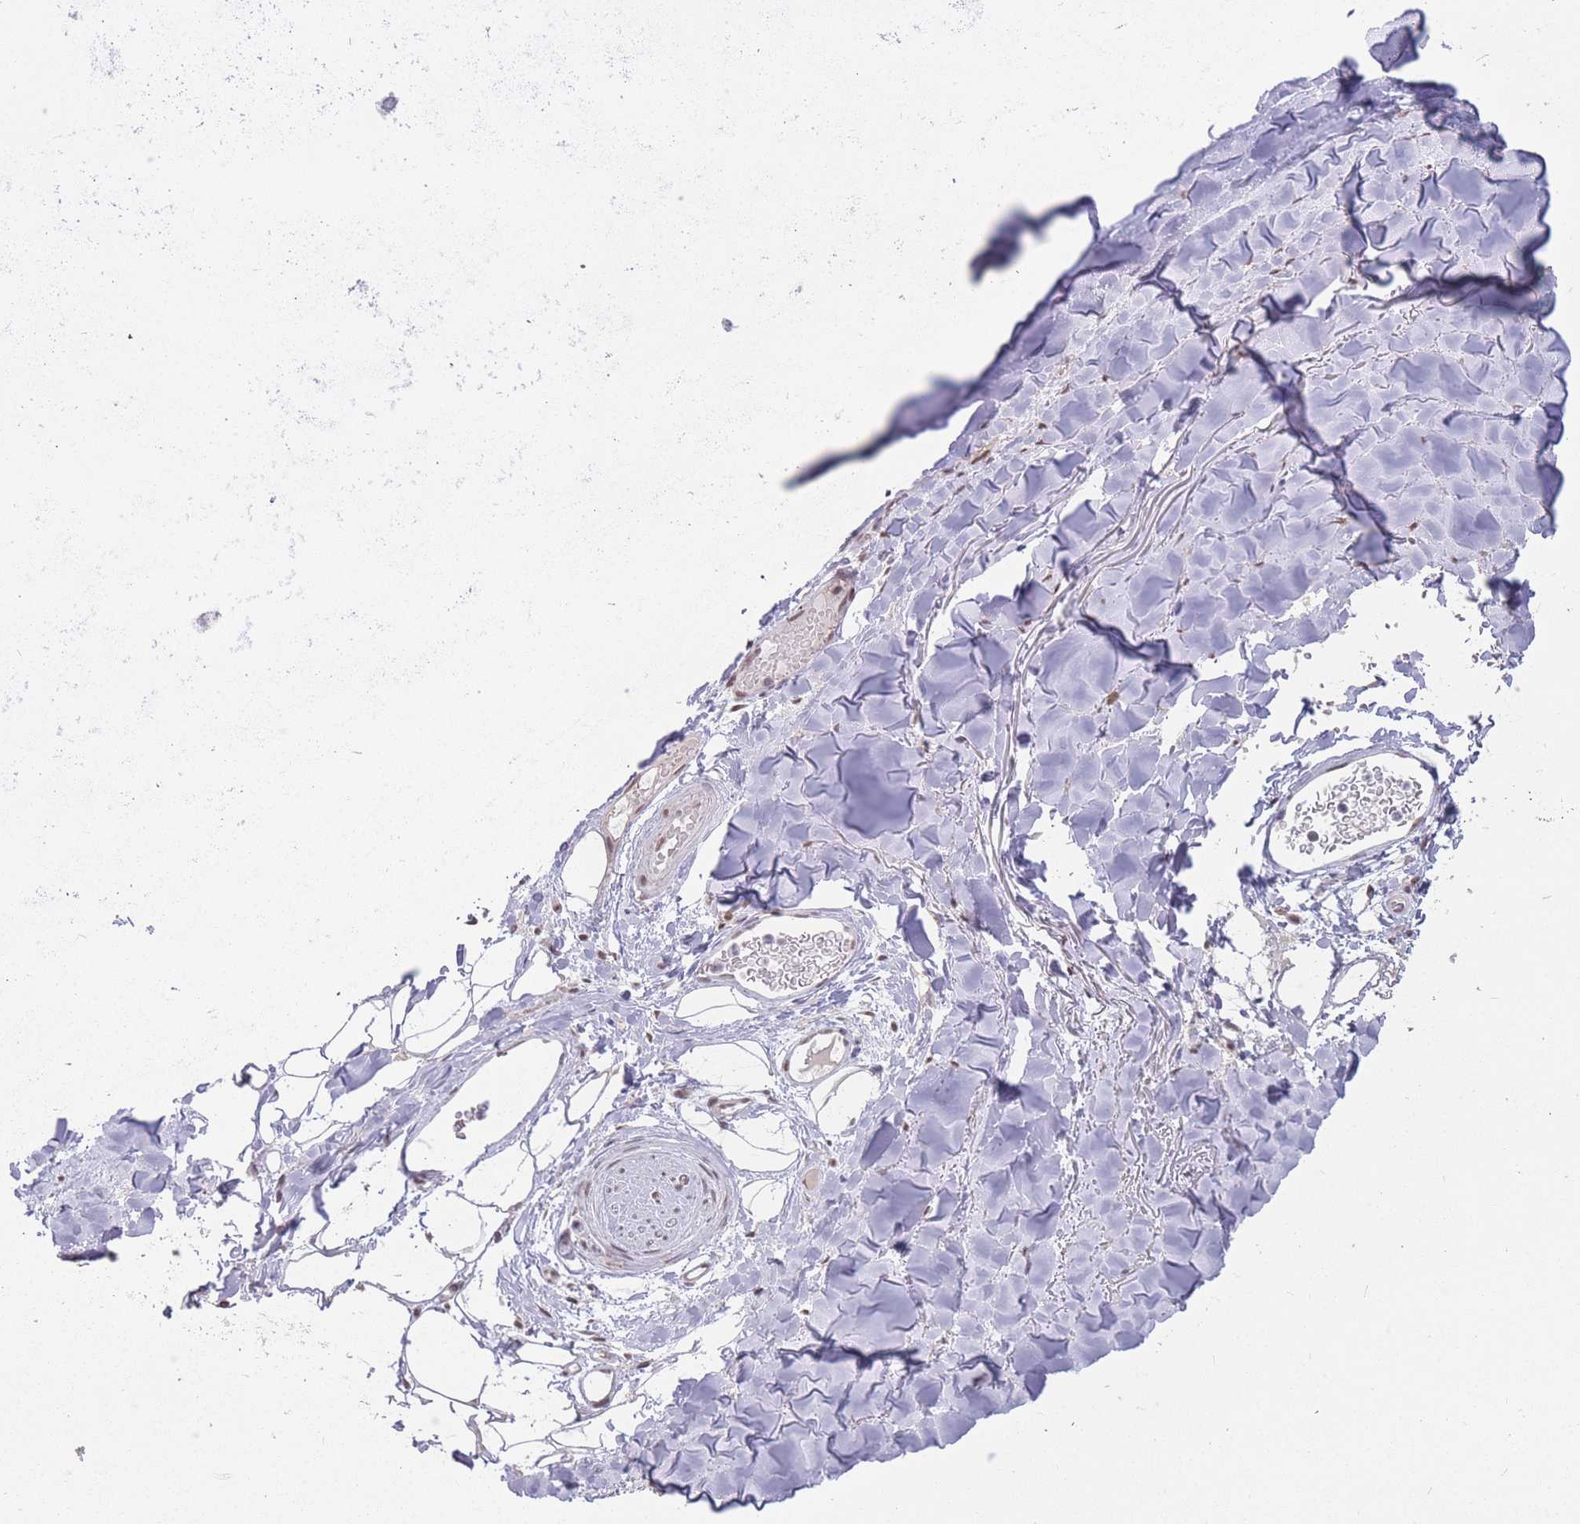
{"staining": {"intensity": "moderate", "quantity": "<25%", "location": "nuclear"}, "tissue": "adipose tissue", "cell_type": "Adipocytes", "image_type": "normal", "snomed": [{"axis": "morphology", "description": "Normal tissue, NOS"}, {"axis": "topography", "description": "Cartilage tissue"}], "caption": "Protein analysis of benign adipose tissue demonstrates moderate nuclear positivity in approximately <25% of adipocytes. The staining is performed using DAB brown chromogen to label protein expression. The nuclei are counter-stained blue using hematoxylin.", "gene": "HNRNPUL1", "patient": {"sex": "male", "age": 80}}